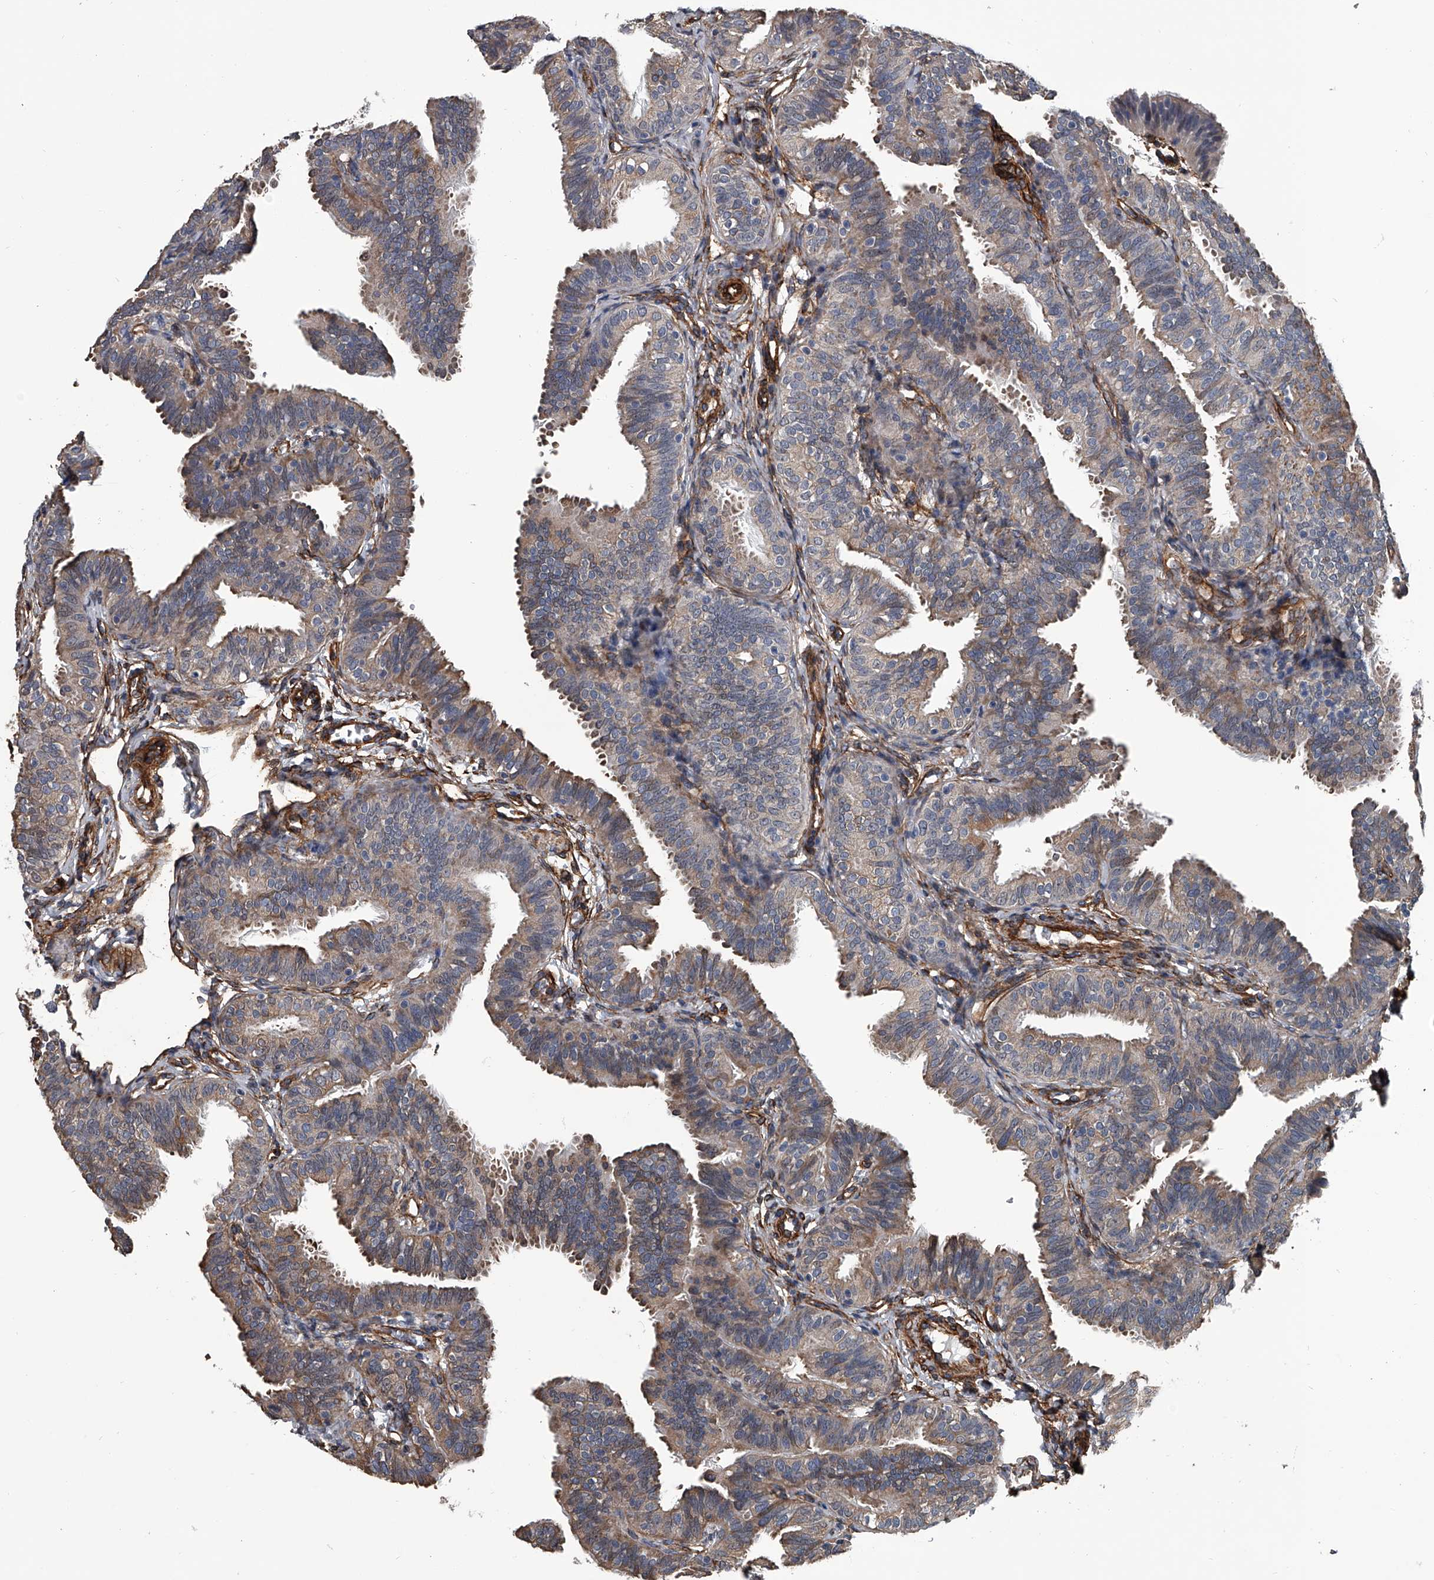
{"staining": {"intensity": "weak", "quantity": "25%-75%", "location": "cytoplasmic/membranous"}, "tissue": "fallopian tube", "cell_type": "Glandular cells", "image_type": "normal", "snomed": [{"axis": "morphology", "description": "Normal tissue, NOS"}, {"axis": "topography", "description": "Fallopian tube"}], "caption": "Immunohistochemical staining of normal fallopian tube demonstrates weak cytoplasmic/membranous protein positivity in approximately 25%-75% of glandular cells. (Brightfield microscopy of DAB IHC at high magnification).", "gene": "LDLRAD2", "patient": {"sex": "female", "age": 35}}